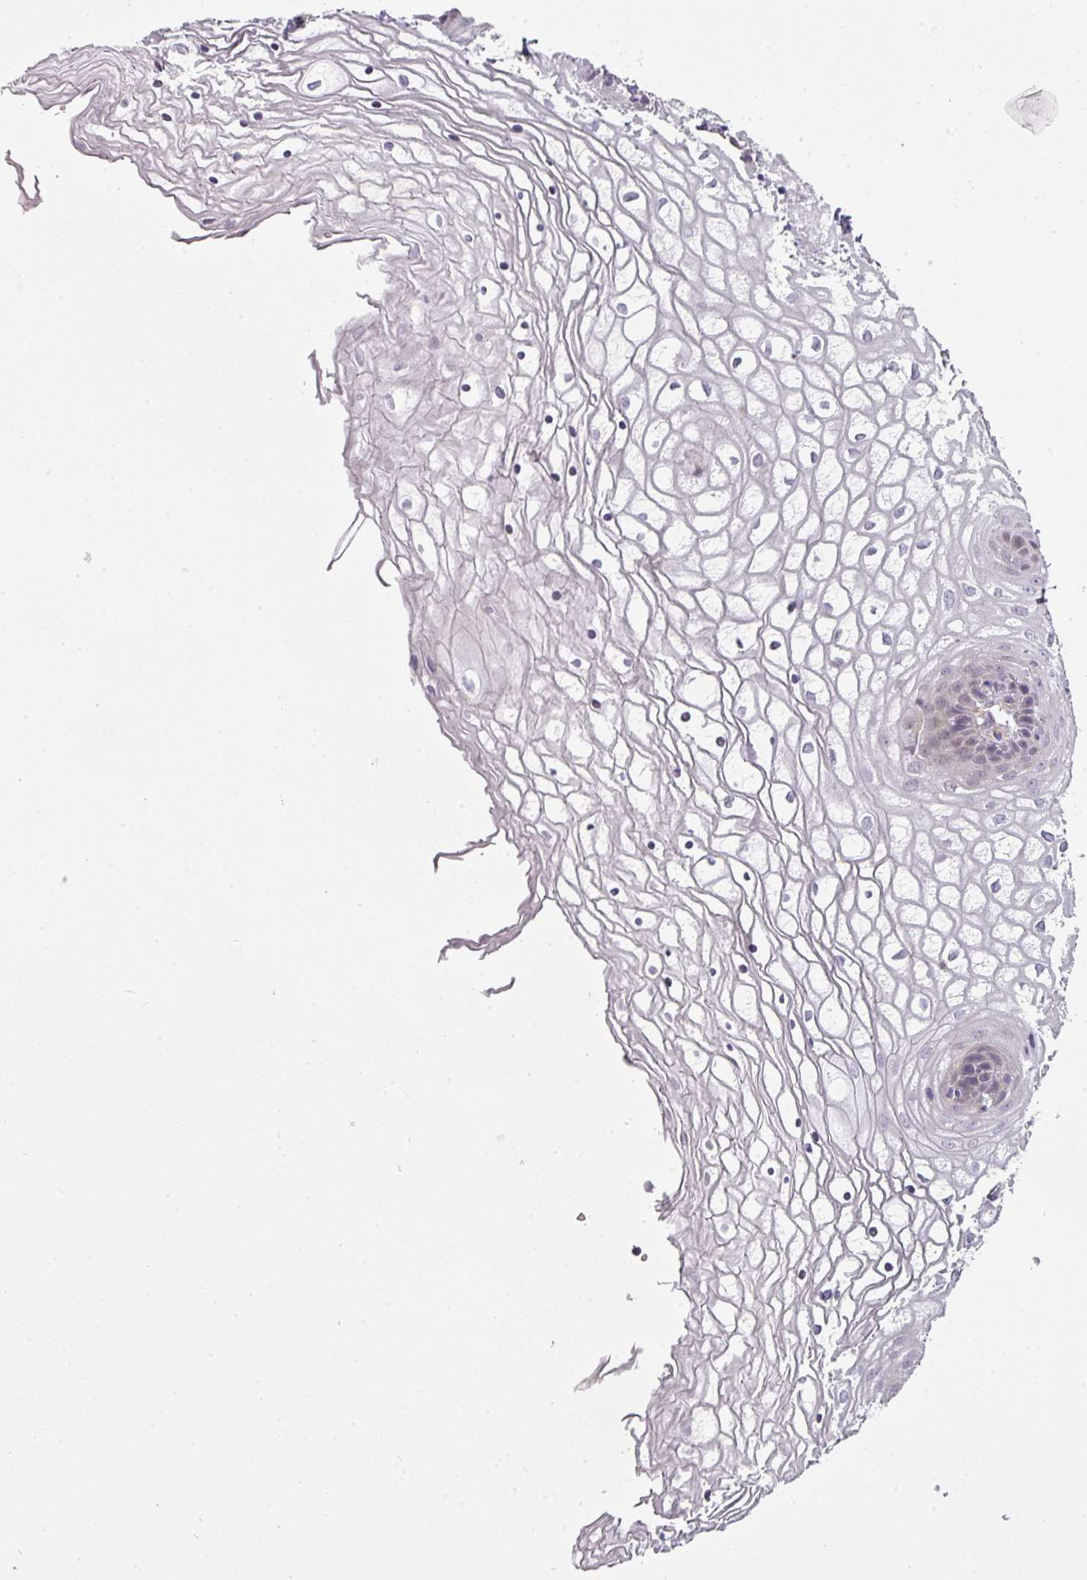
{"staining": {"intensity": "negative", "quantity": "none", "location": "none"}, "tissue": "vagina", "cell_type": "Squamous epithelial cells", "image_type": "normal", "snomed": [{"axis": "morphology", "description": "Normal tissue, NOS"}, {"axis": "topography", "description": "Vagina"}], "caption": "DAB (3,3'-diaminobenzidine) immunohistochemical staining of normal vagina displays no significant staining in squamous epithelial cells.", "gene": "CHRDL1", "patient": {"sex": "female", "age": 34}}